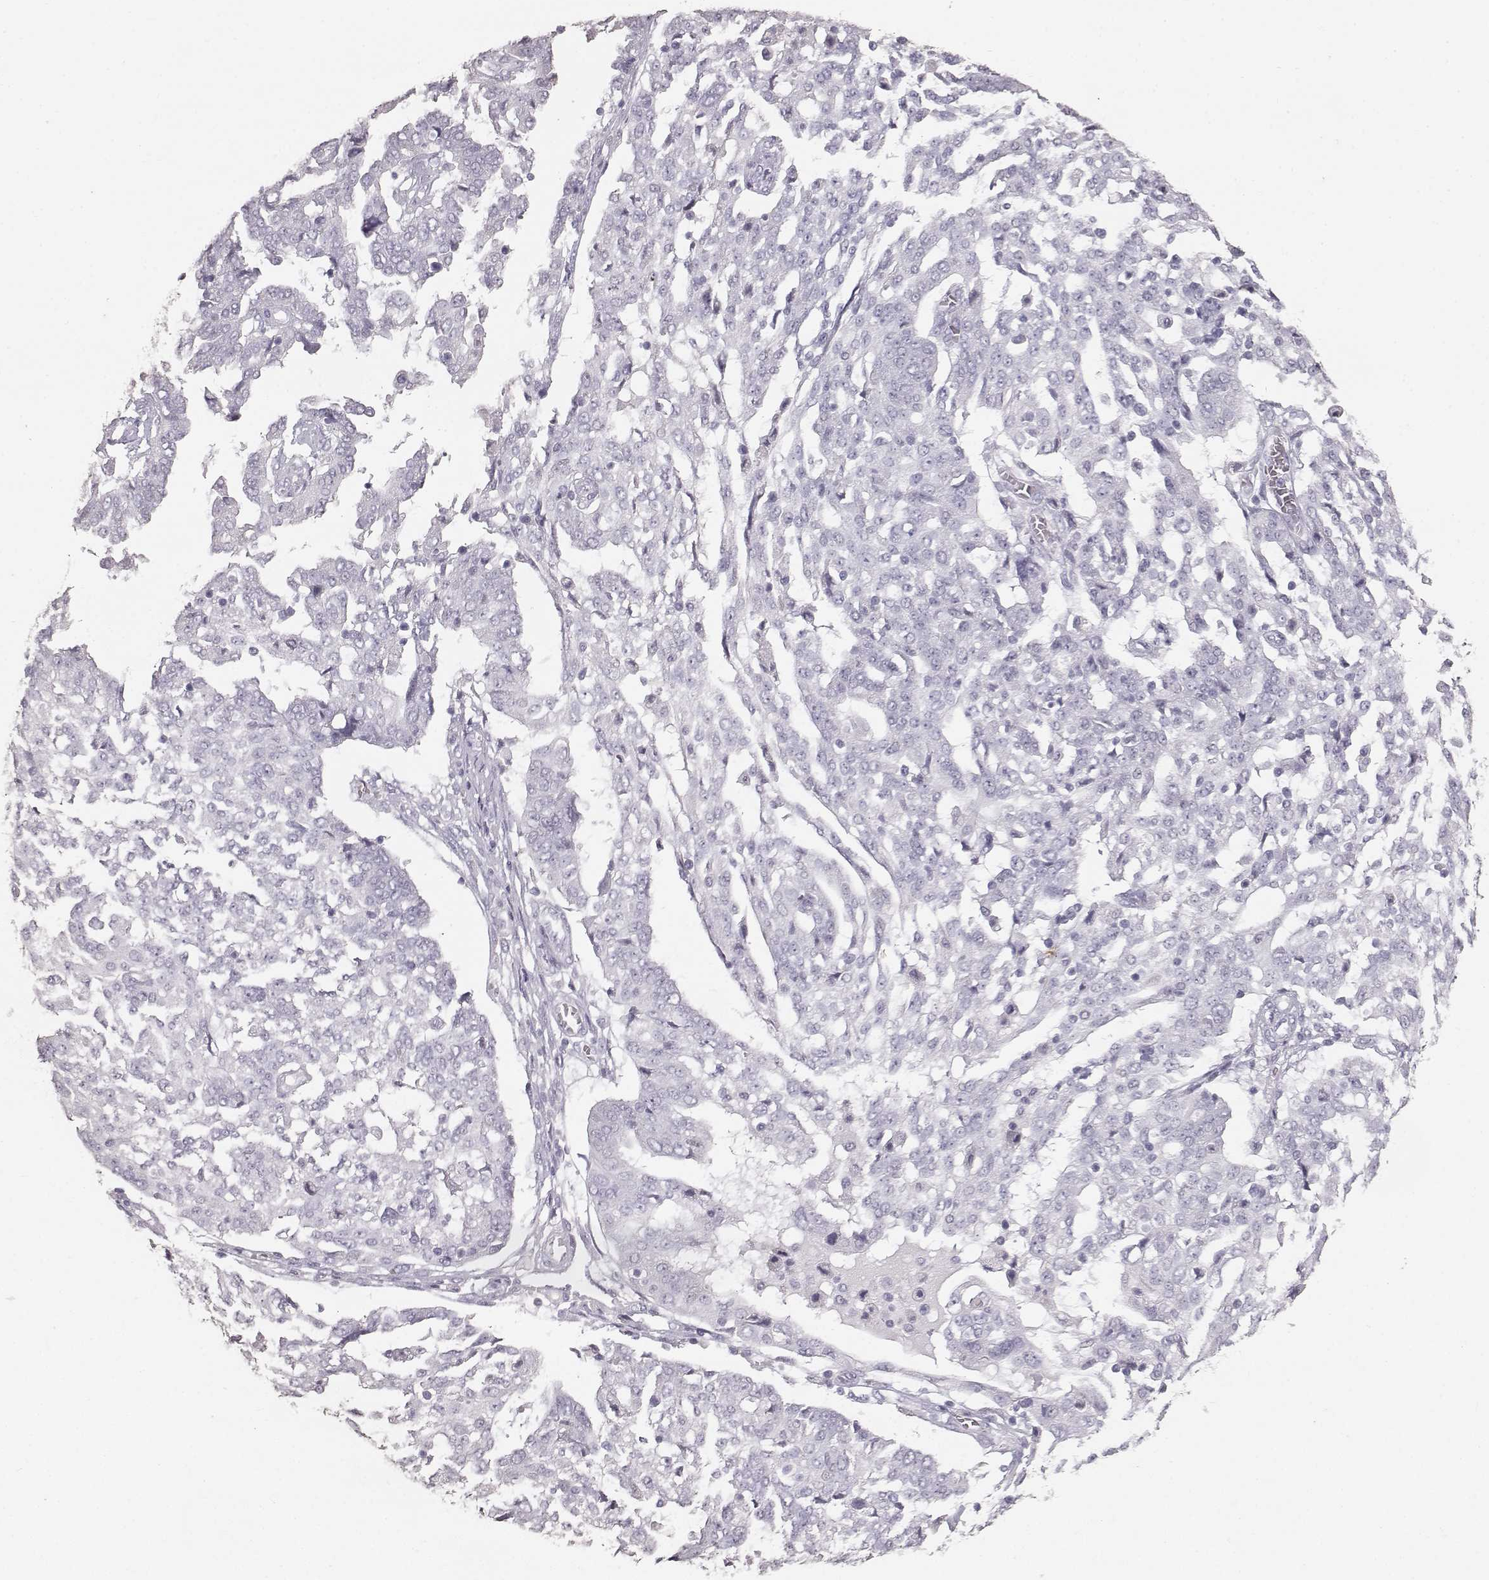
{"staining": {"intensity": "negative", "quantity": "none", "location": "none"}, "tissue": "ovarian cancer", "cell_type": "Tumor cells", "image_type": "cancer", "snomed": [{"axis": "morphology", "description": "Cystadenocarcinoma, serous, NOS"}, {"axis": "topography", "description": "Ovary"}], "caption": "Immunohistochemistry image of serous cystadenocarcinoma (ovarian) stained for a protein (brown), which exhibits no expression in tumor cells.", "gene": "KRT33A", "patient": {"sex": "female", "age": 67}}